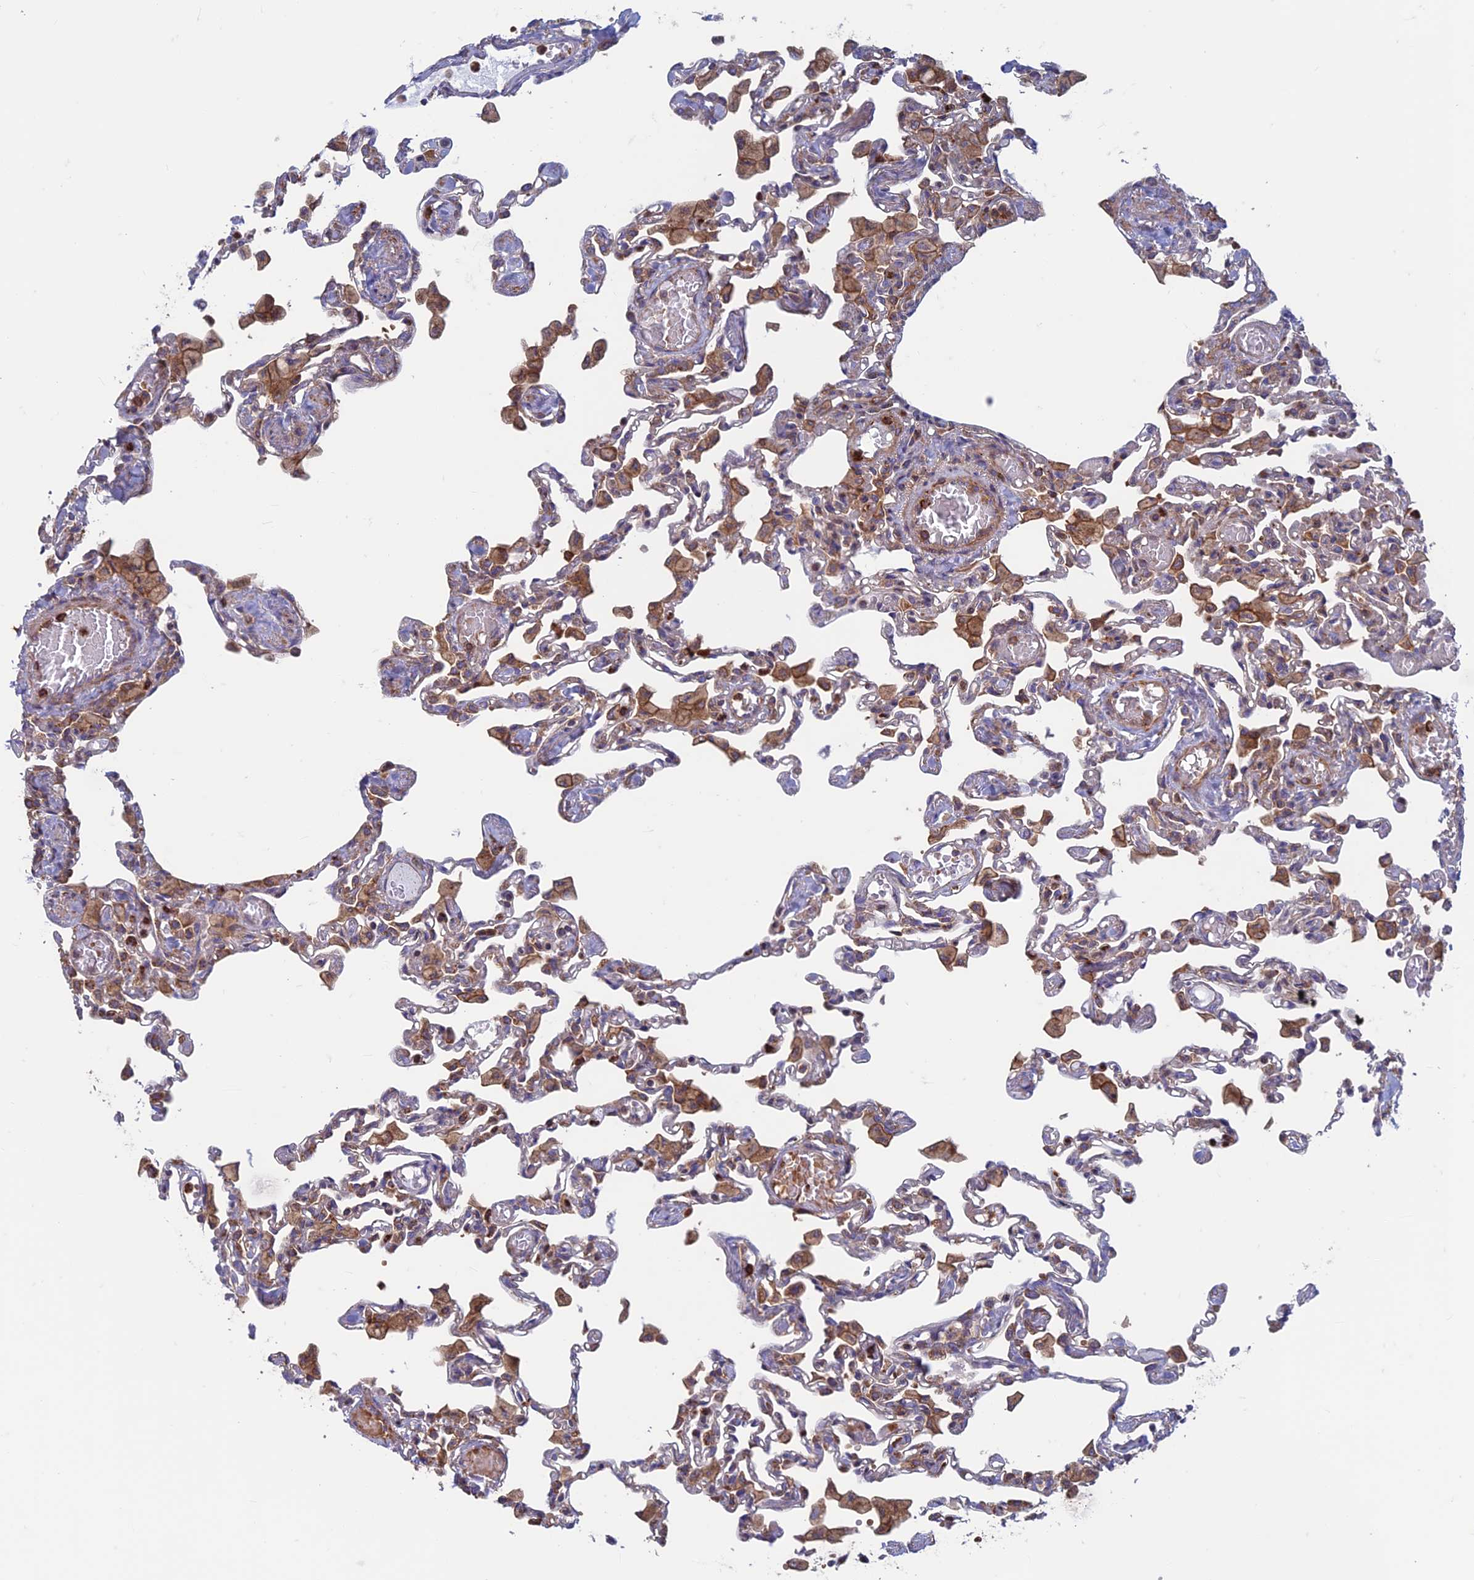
{"staining": {"intensity": "strong", "quantity": "25%-75%", "location": "cytoplasmic/membranous"}, "tissue": "lung", "cell_type": "Alveolar cells", "image_type": "normal", "snomed": [{"axis": "morphology", "description": "Normal tissue, NOS"}, {"axis": "topography", "description": "Bronchus"}, {"axis": "topography", "description": "Lung"}], "caption": "This is a micrograph of immunohistochemistry (IHC) staining of benign lung, which shows strong staining in the cytoplasmic/membranous of alveolar cells.", "gene": "DNM1L", "patient": {"sex": "female", "age": 49}}